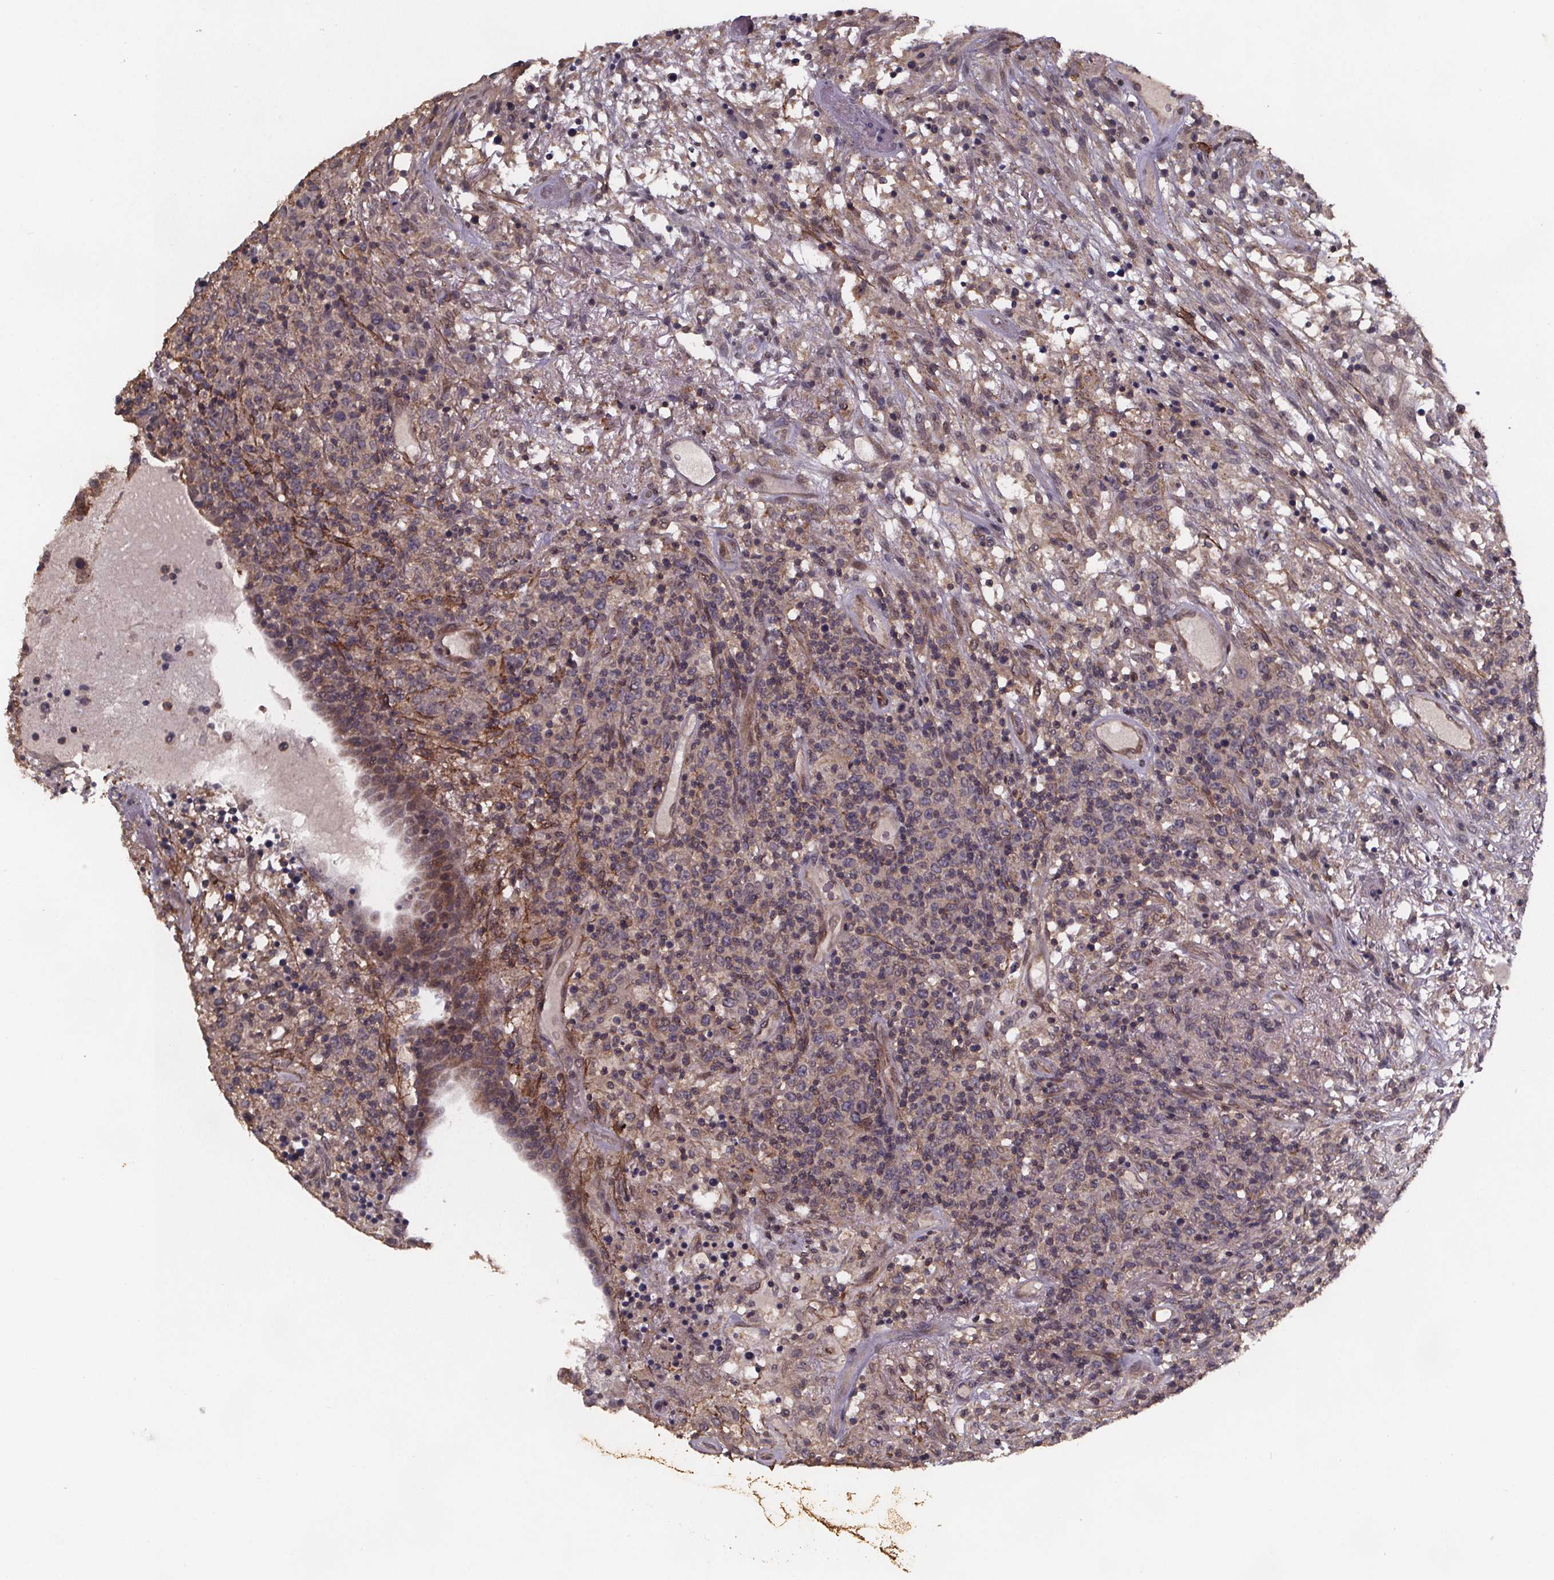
{"staining": {"intensity": "negative", "quantity": "none", "location": "none"}, "tissue": "lymphoma", "cell_type": "Tumor cells", "image_type": "cancer", "snomed": [{"axis": "morphology", "description": "Malignant lymphoma, non-Hodgkin's type, High grade"}, {"axis": "topography", "description": "Lung"}], "caption": "A histopathology image of human lymphoma is negative for staining in tumor cells.", "gene": "PIERCE2", "patient": {"sex": "male", "age": 79}}